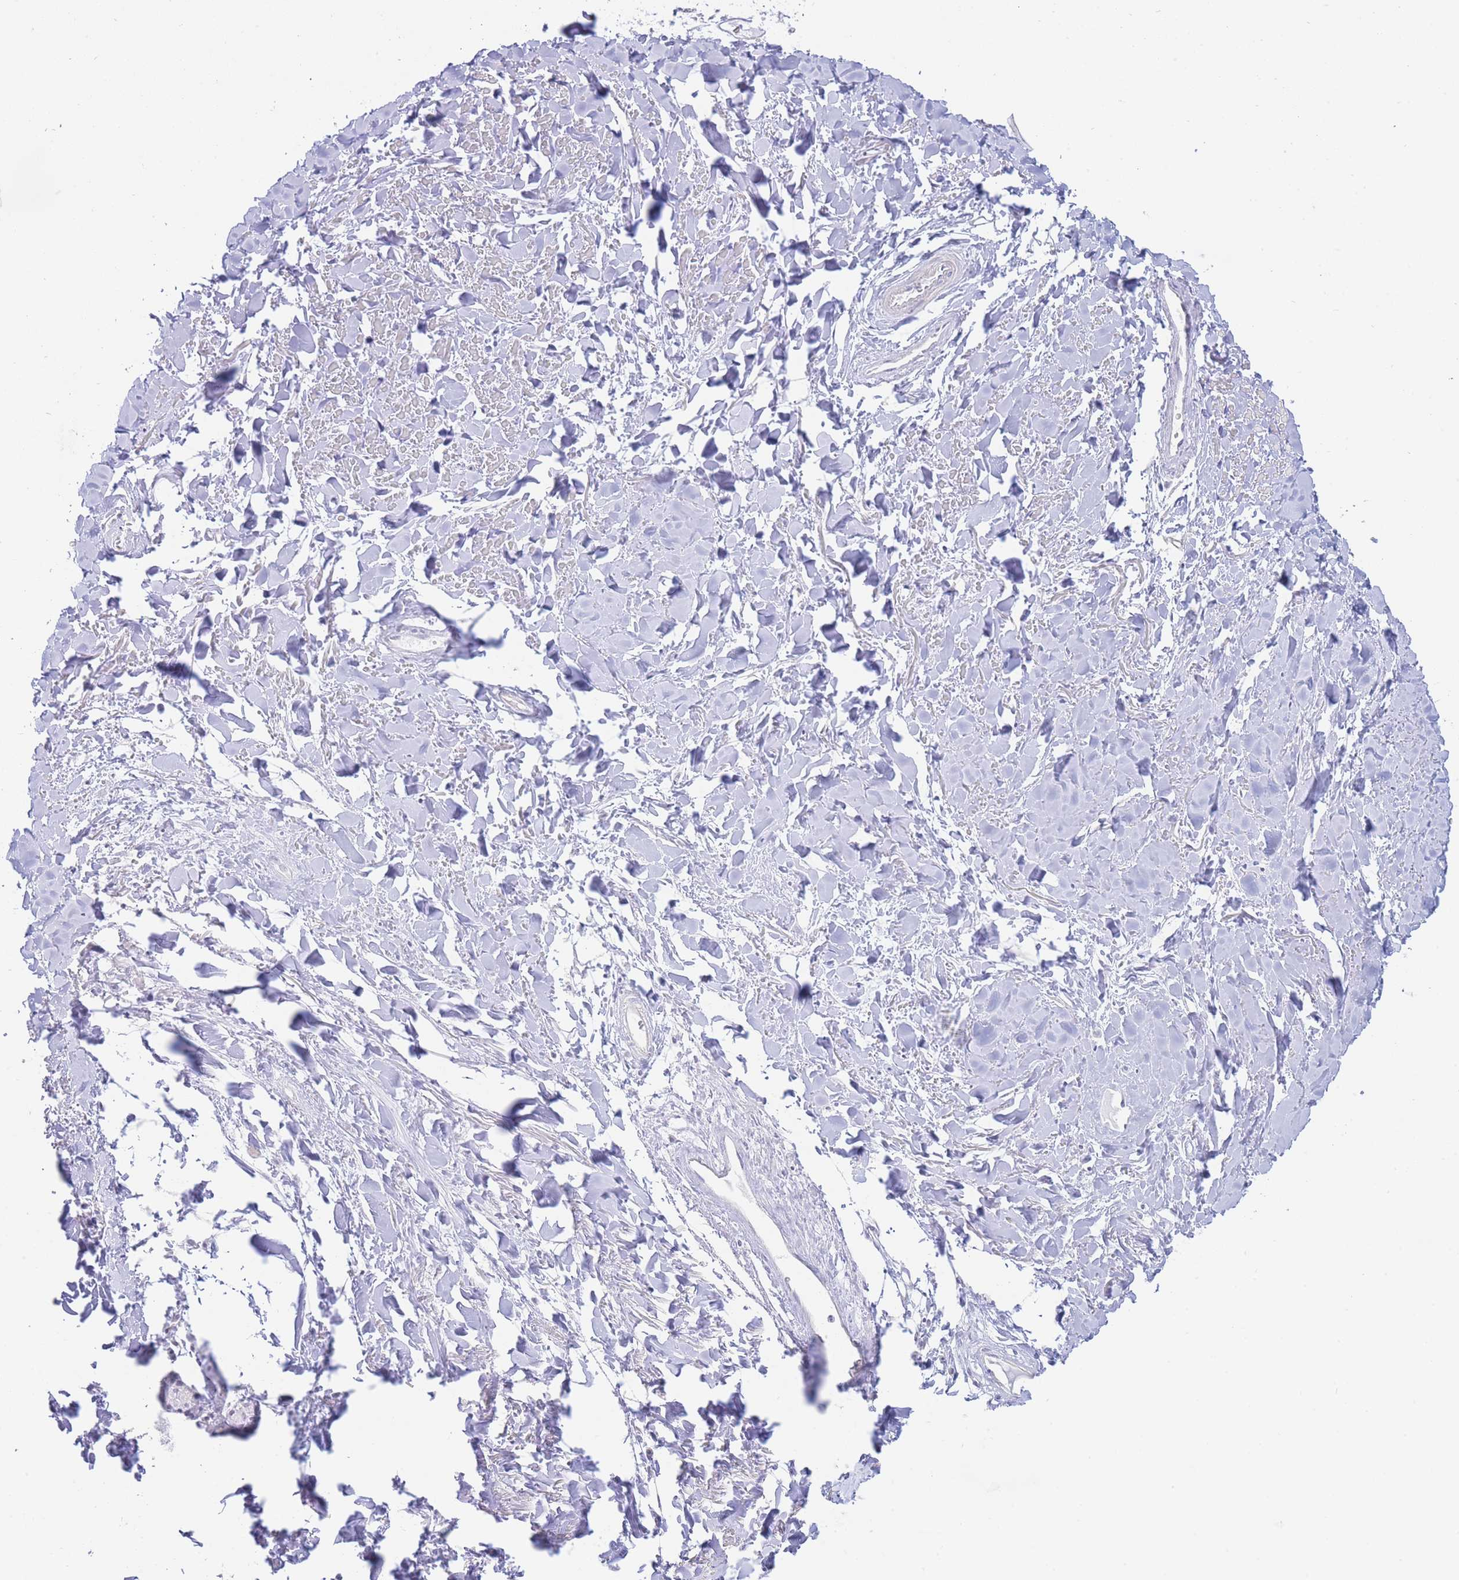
{"staining": {"intensity": "negative", "quantity": "none", "location": "none"}, "tissue": "soft tissue", "cell_type": "Fibroblasts", "image_type": "normal", "snomed": [{"axis": "morphology", "description": "Normal tissue, NOS"}, {"axis": "topography", "description": "Cartilage tissue"}], "caption": "Immunohistochemical staining of normal human soft tissue displays no significant expression in fibroblasts. Brightfield microscopy of IHC stained with DAB (brown) and hematoxylin (blue), captured at high magnification.", "gene": "BOD1L1", "patient": {"sex": "male", "age": 57}}